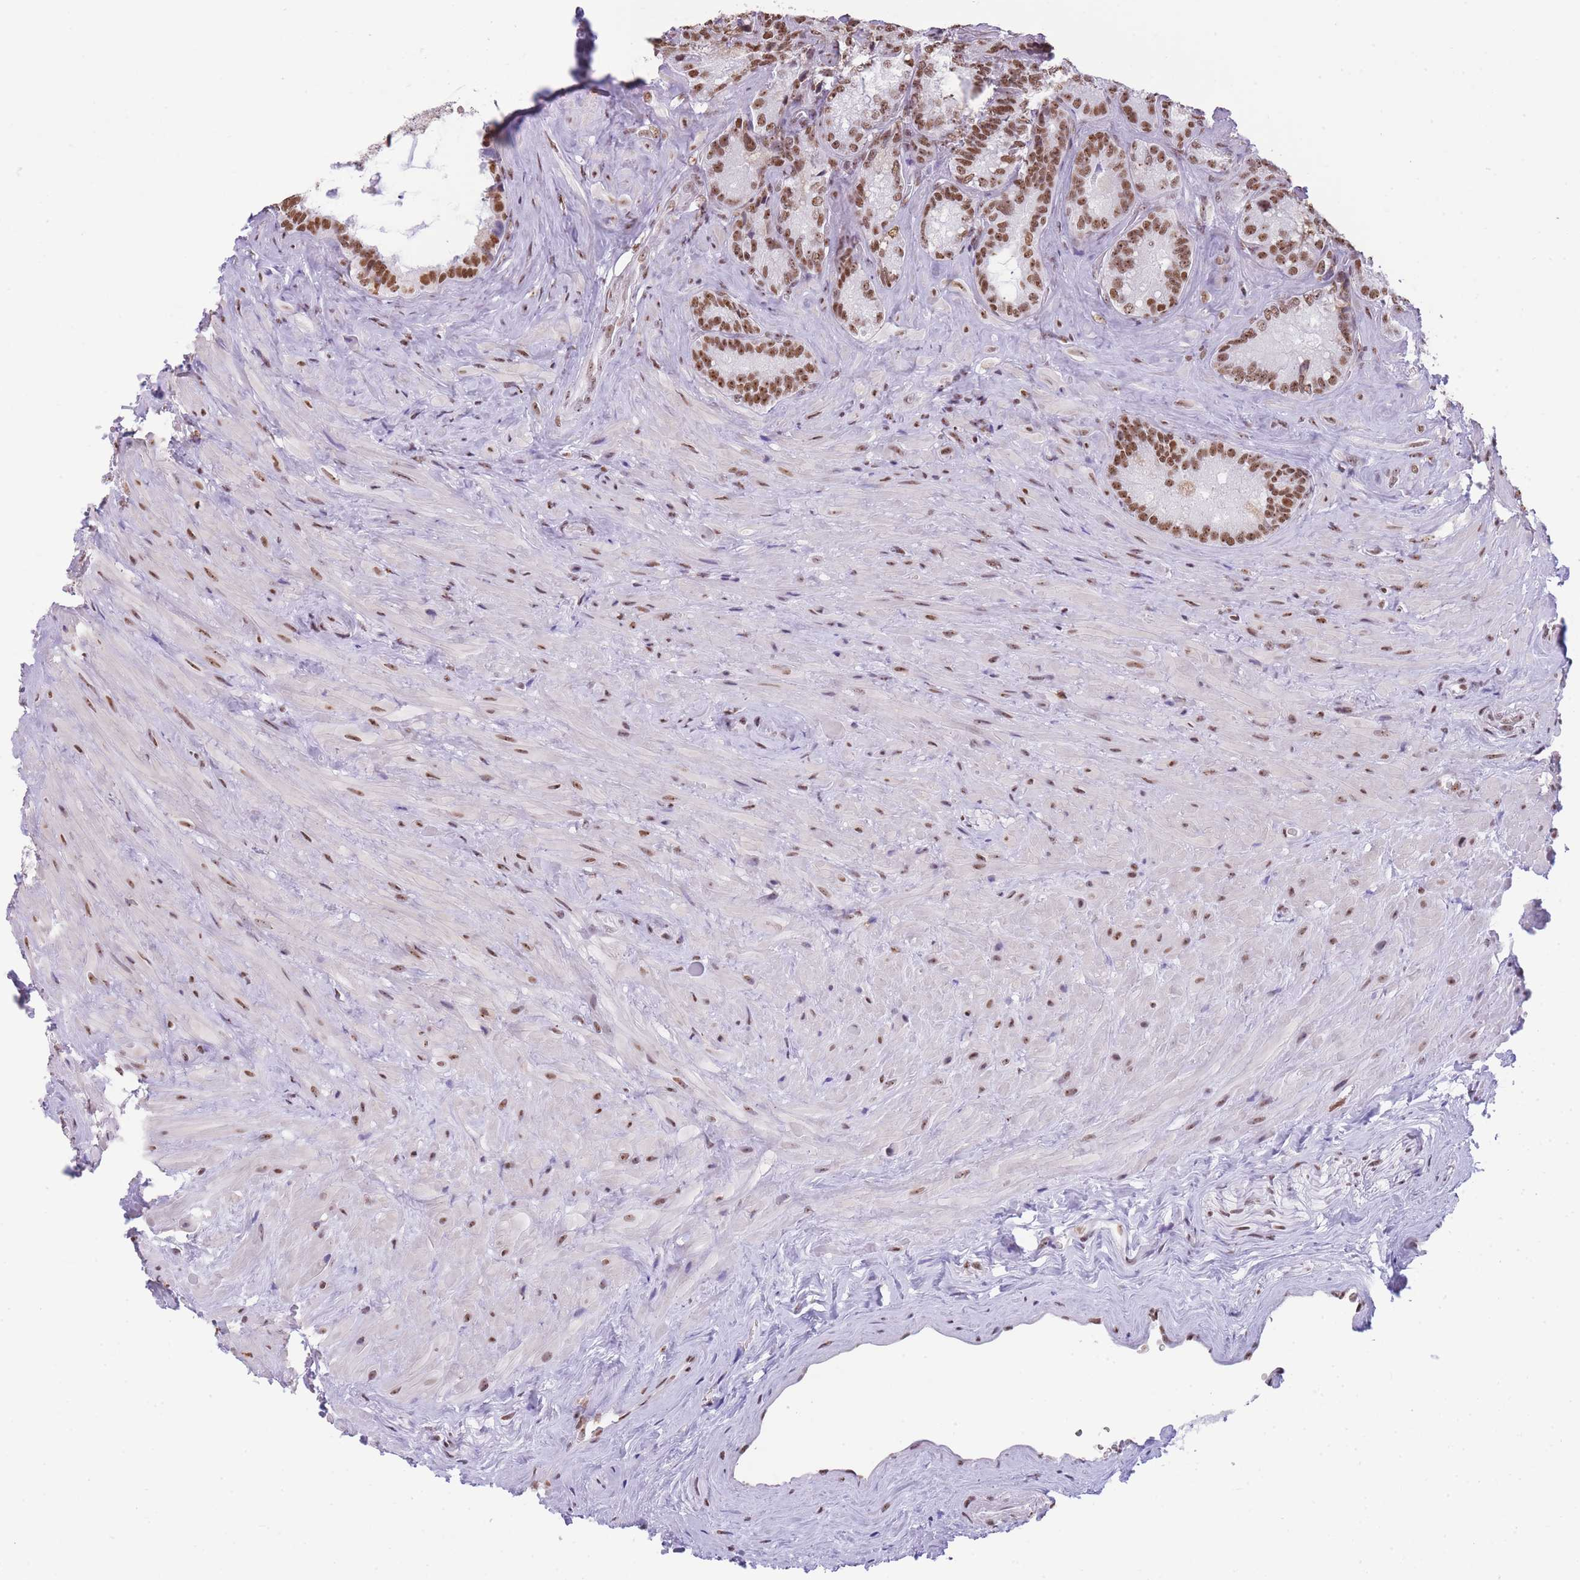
{"staining": {"intensity": "moderate", "quantity": ">75%", "location": "nuclear"}, "tissue": "seminal vesicle", "cell_type": "Glandular cells", "image_type": "normal", "snomed": [{"axis": "morphology", "description": "Normal tissue, NOS"}, {"axis": "topography", "description": "Seminal veicle"}], "caption": "Protein analysis of unremarkable seminal vesicle displays moderate nuclear expression in about >75% of glandular cells. The staining was performed using DAB to visualize the protein expression in brown, while the nuclei were stained in blue with hematoxylin (Magnification: 20x).", "gene": "EVC2", "patient": {"sex": "male", "age": 62}}